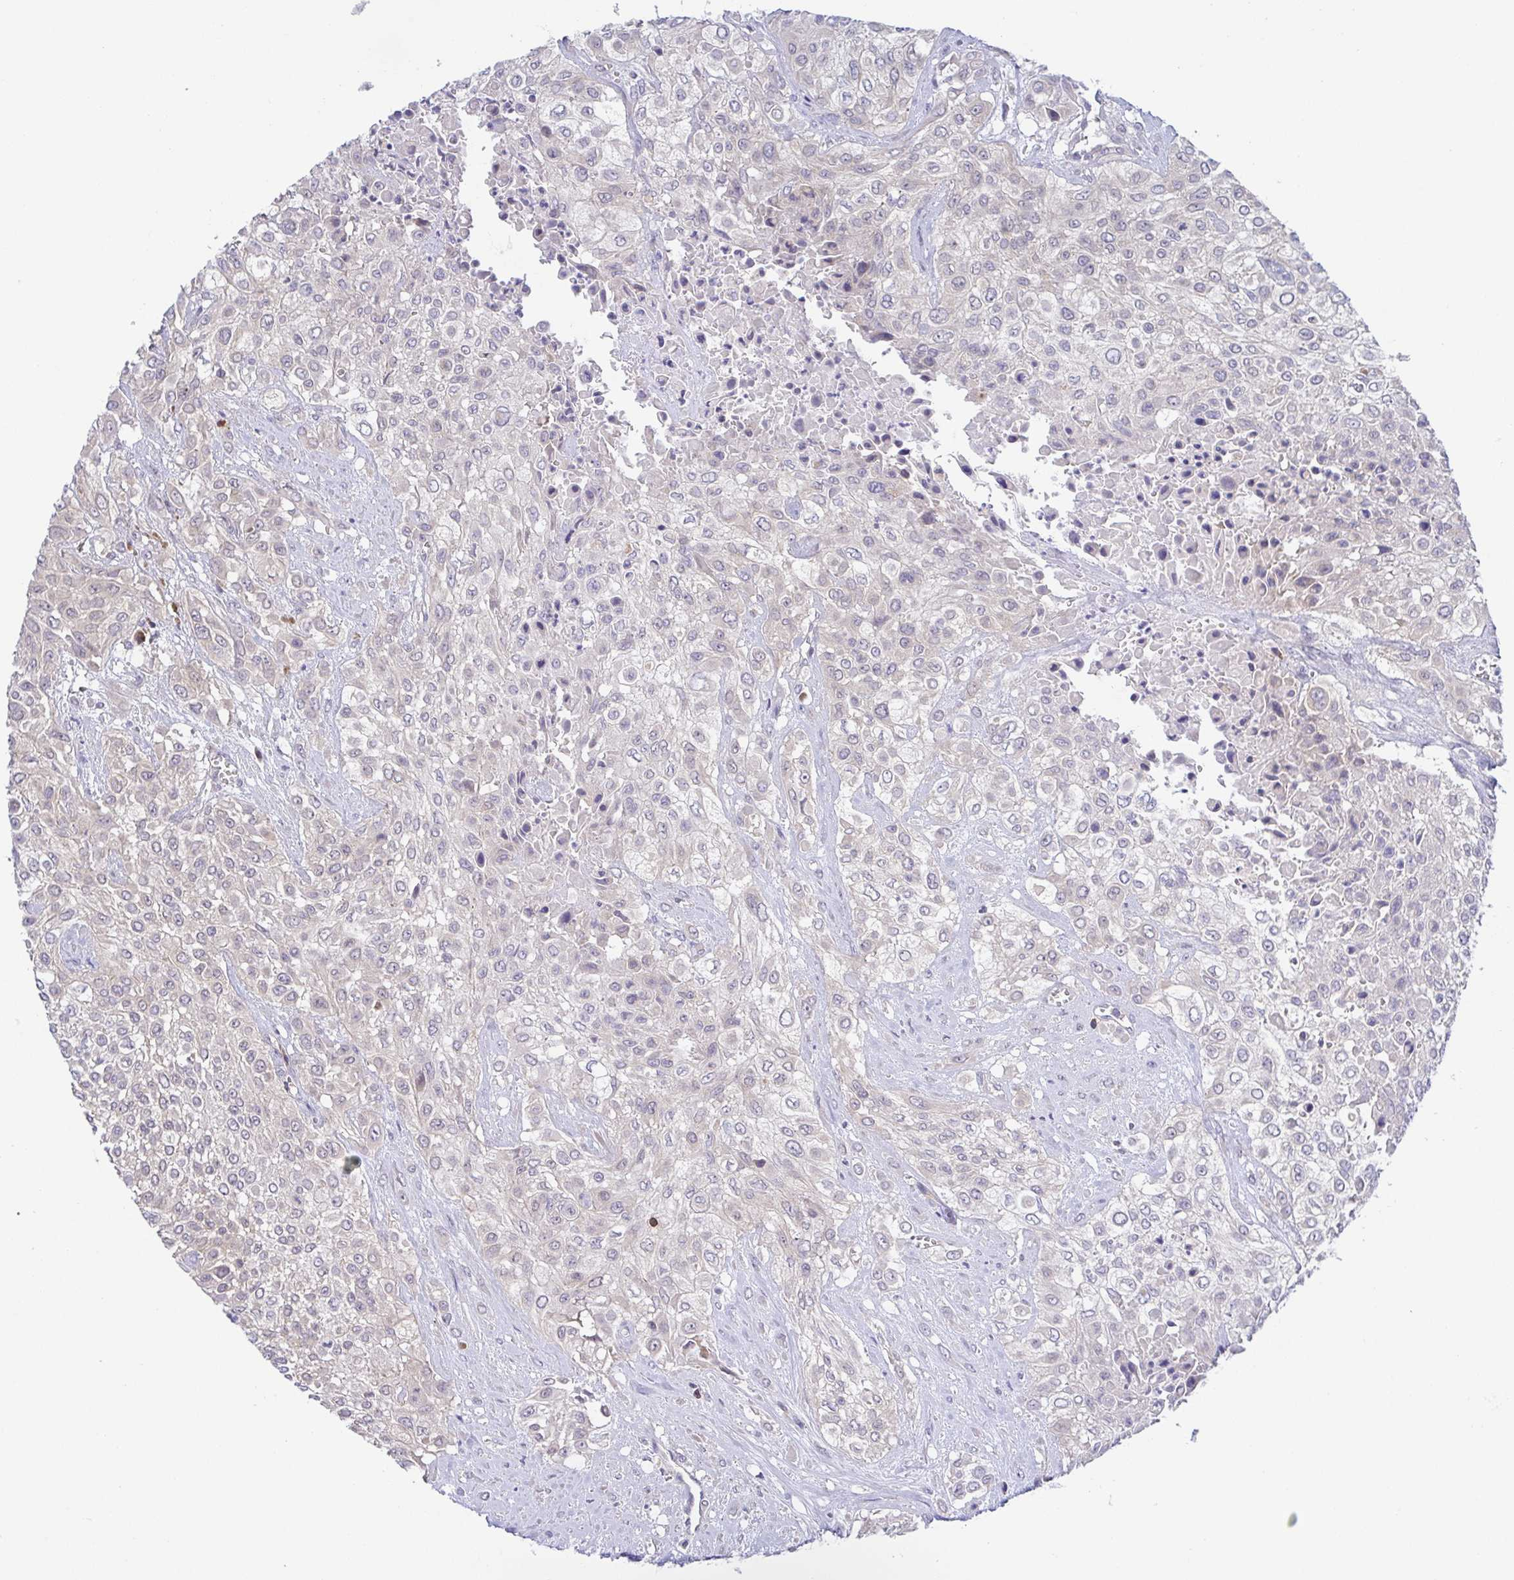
{"staining": {"intensity": "weak", "quantity": "25%-75%", "location": "cytoplasmic/membranous"}, "tissue": "urothelial cancer", "cell_type": "Tumor cells", "image_type": "cancer", "snomed": [{"axis": "morphology", "description": "Urothelial carcinoma, High grade"}, {"axis": "topography", "description": "Urinary bladder"}], "caption": "Immunohistochemistry (IHC) of human urothelial cancer demonstrates low levels of weak cytoplasmic/membranous expression in approximately 25%-75% of tumor cells.", "gene": "BCL2L1", "patient": {"sex": "male", "age": 57}}